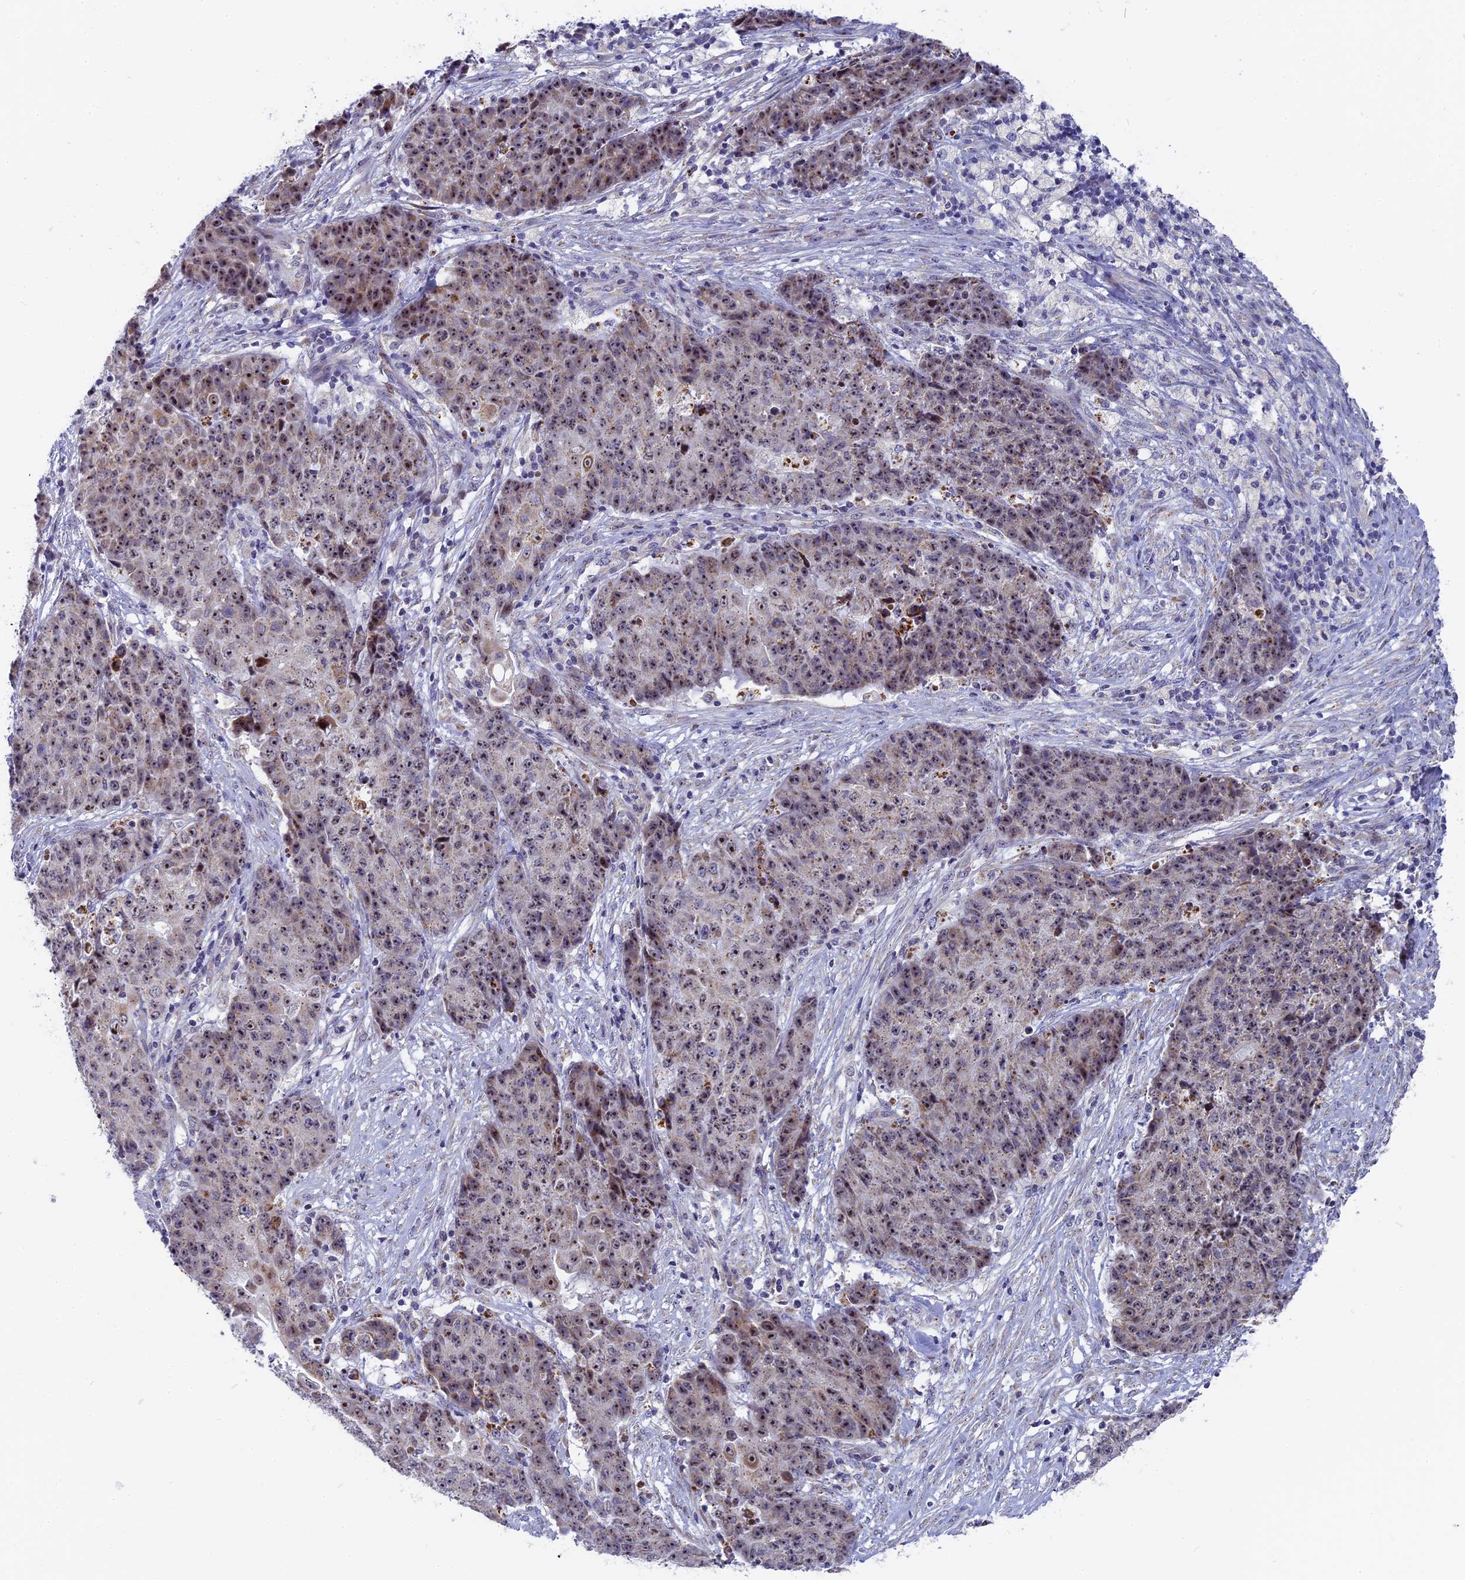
{"staining": {"intensity": "moderate", "quantity": ">75%", "location": "nuclear"}, "tissue": "ovarian cancer", "cell_type": "Tumor cells", "image_type": "cancer", "snomed": [{"axis": "morphology", "description": "Carcinoma, endometroid"}, {"axis": "topography", "description": "Ovary"}], "caption": "This is a photomicrograph of immunohistochemistry (IHC) staining of ovarian cancer (endometroid carcinoma), which shows moderate positivity in the nuclear of tumor cells.", "gene": "DTWD1", "patient": {"sex": "female", "age": 42}}